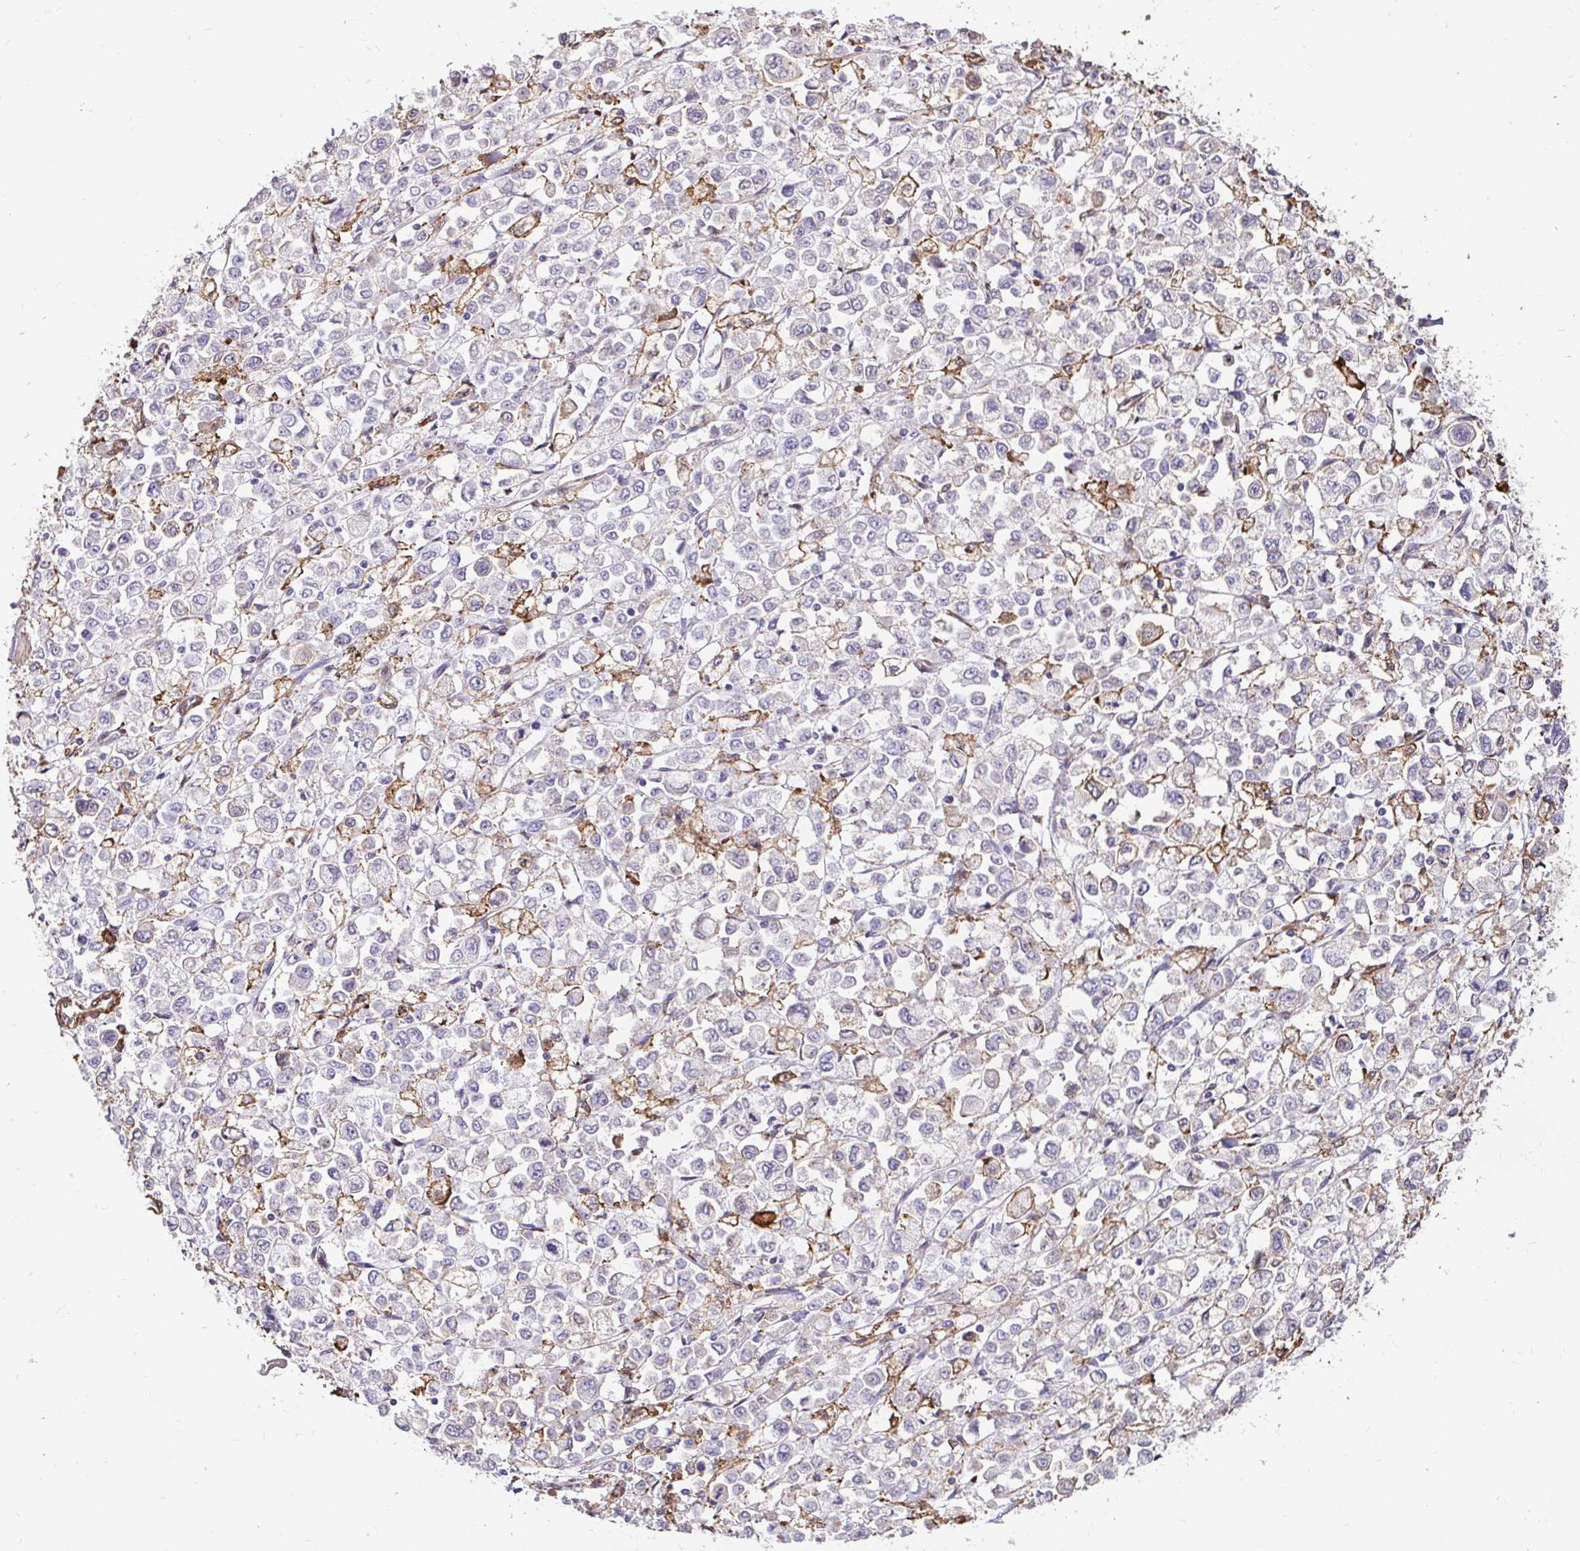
{"staining": {"intensity": "negative", "quantity": "none", "location": "none"}, "tissue": "stomach cancer", "cell_type": "Tumor cells", "image_type": "cancer", "snomed": [{"axis": "morphology", "description": "Adenocarcinoma, NOS"}, {"axis": "topography", "description": "Stomach, upper"}], "caption": "This is a image of IHC staining of stomach cancer, which shows no expression in tumor cells.", "gene": "GSN", "patient": {"sex": "male", "age": 70}}